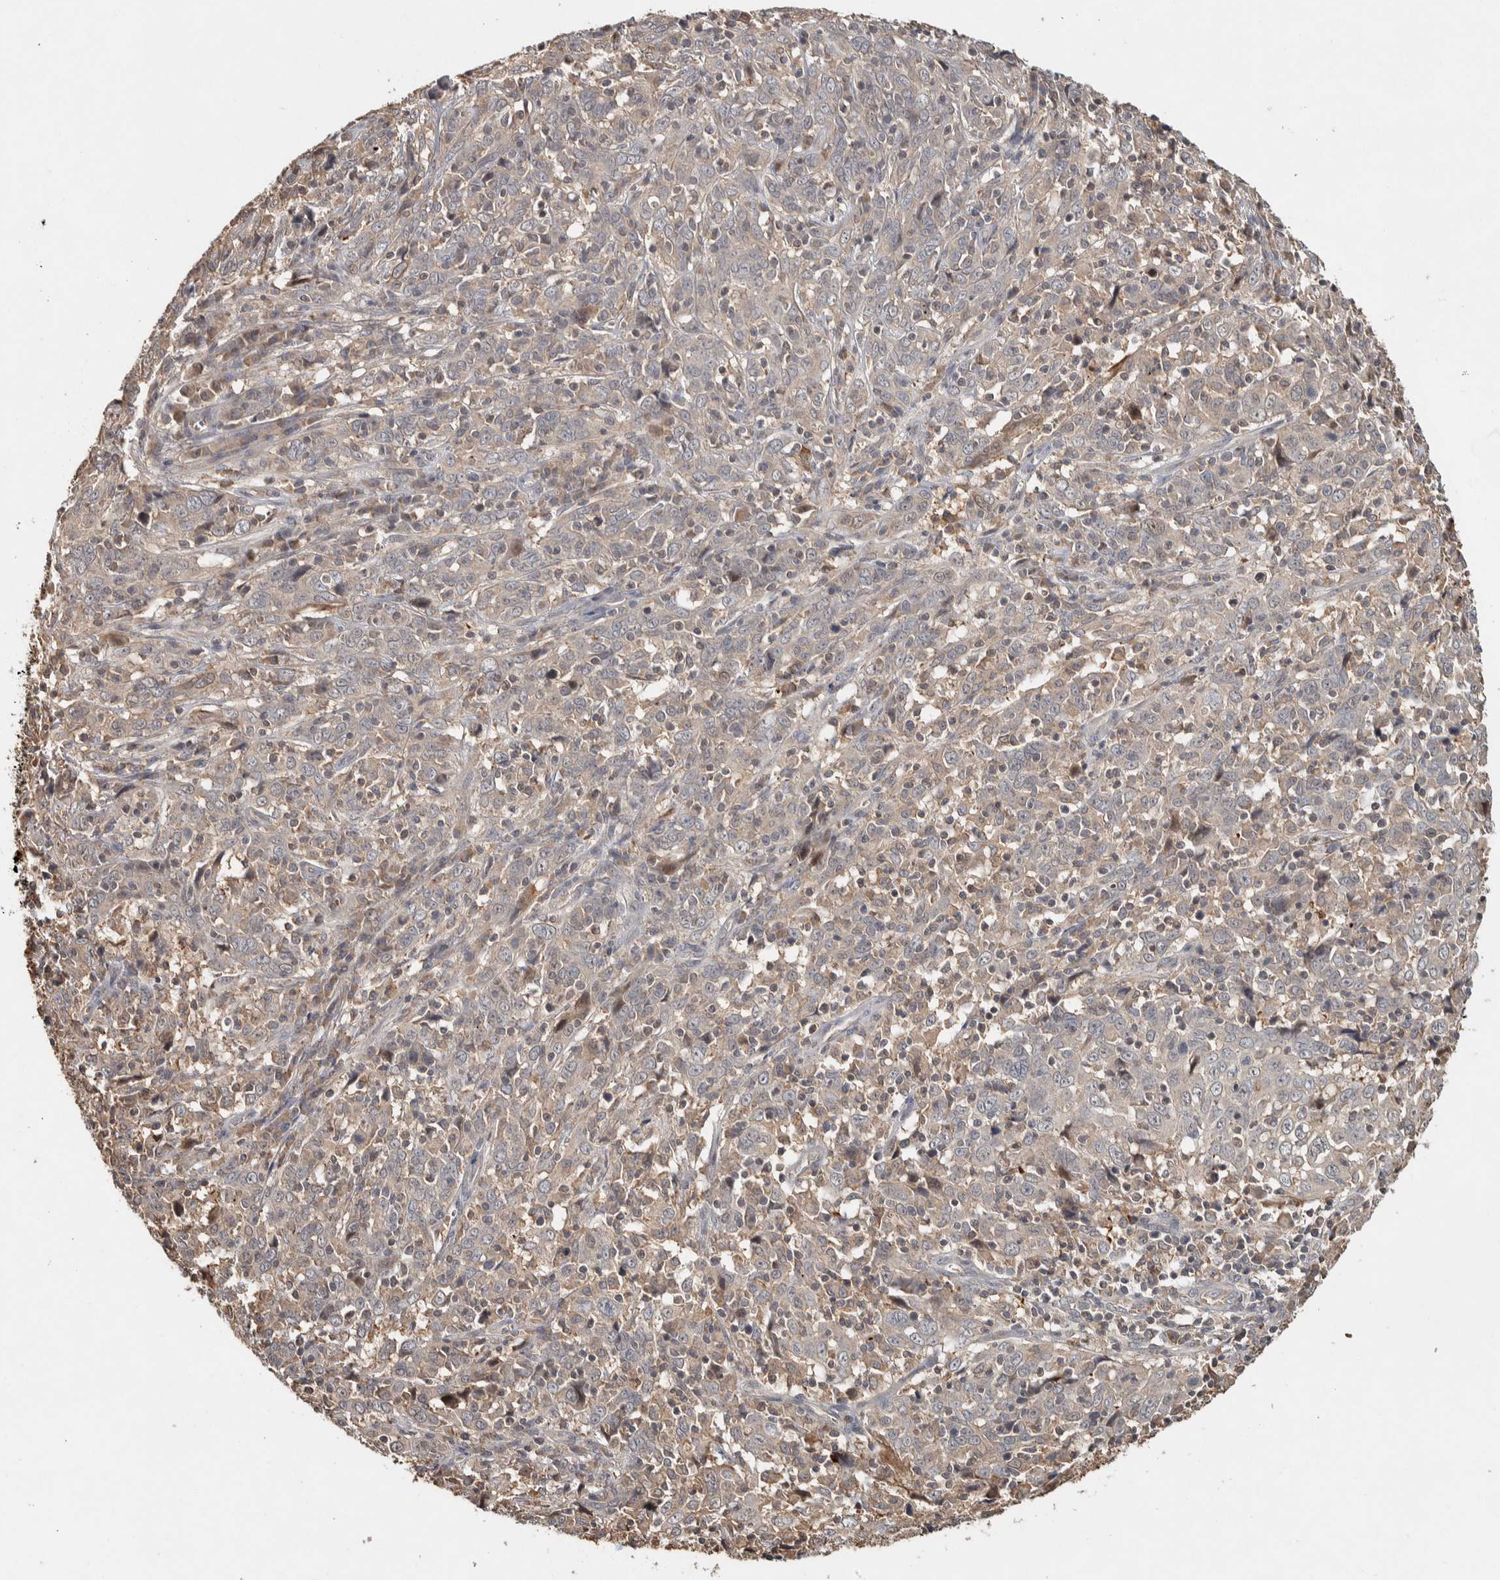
{"staining": {"intensity": "weak", "quantity": "<25%", "location": "cytoplasmic/membranous"}, "tissue": "cervical cancer", "cell_type": "Tumor cells", "image_type": "cancer", "snomed": [{"axis": "morphology", "description": "Squamous cell carcinoma, NOS"}, {"axis": "topography", "description": "Cervix"}], "caption": "Image shows no significant protein staining in tumor cells of squamous cell carcinoma (cervical). (DAB immunohistochemistry (IHC) visualized using brightfield microscopy, high magnification).", "gene": "EIF3H", "patient": {"sex": "female", "age": 46}}